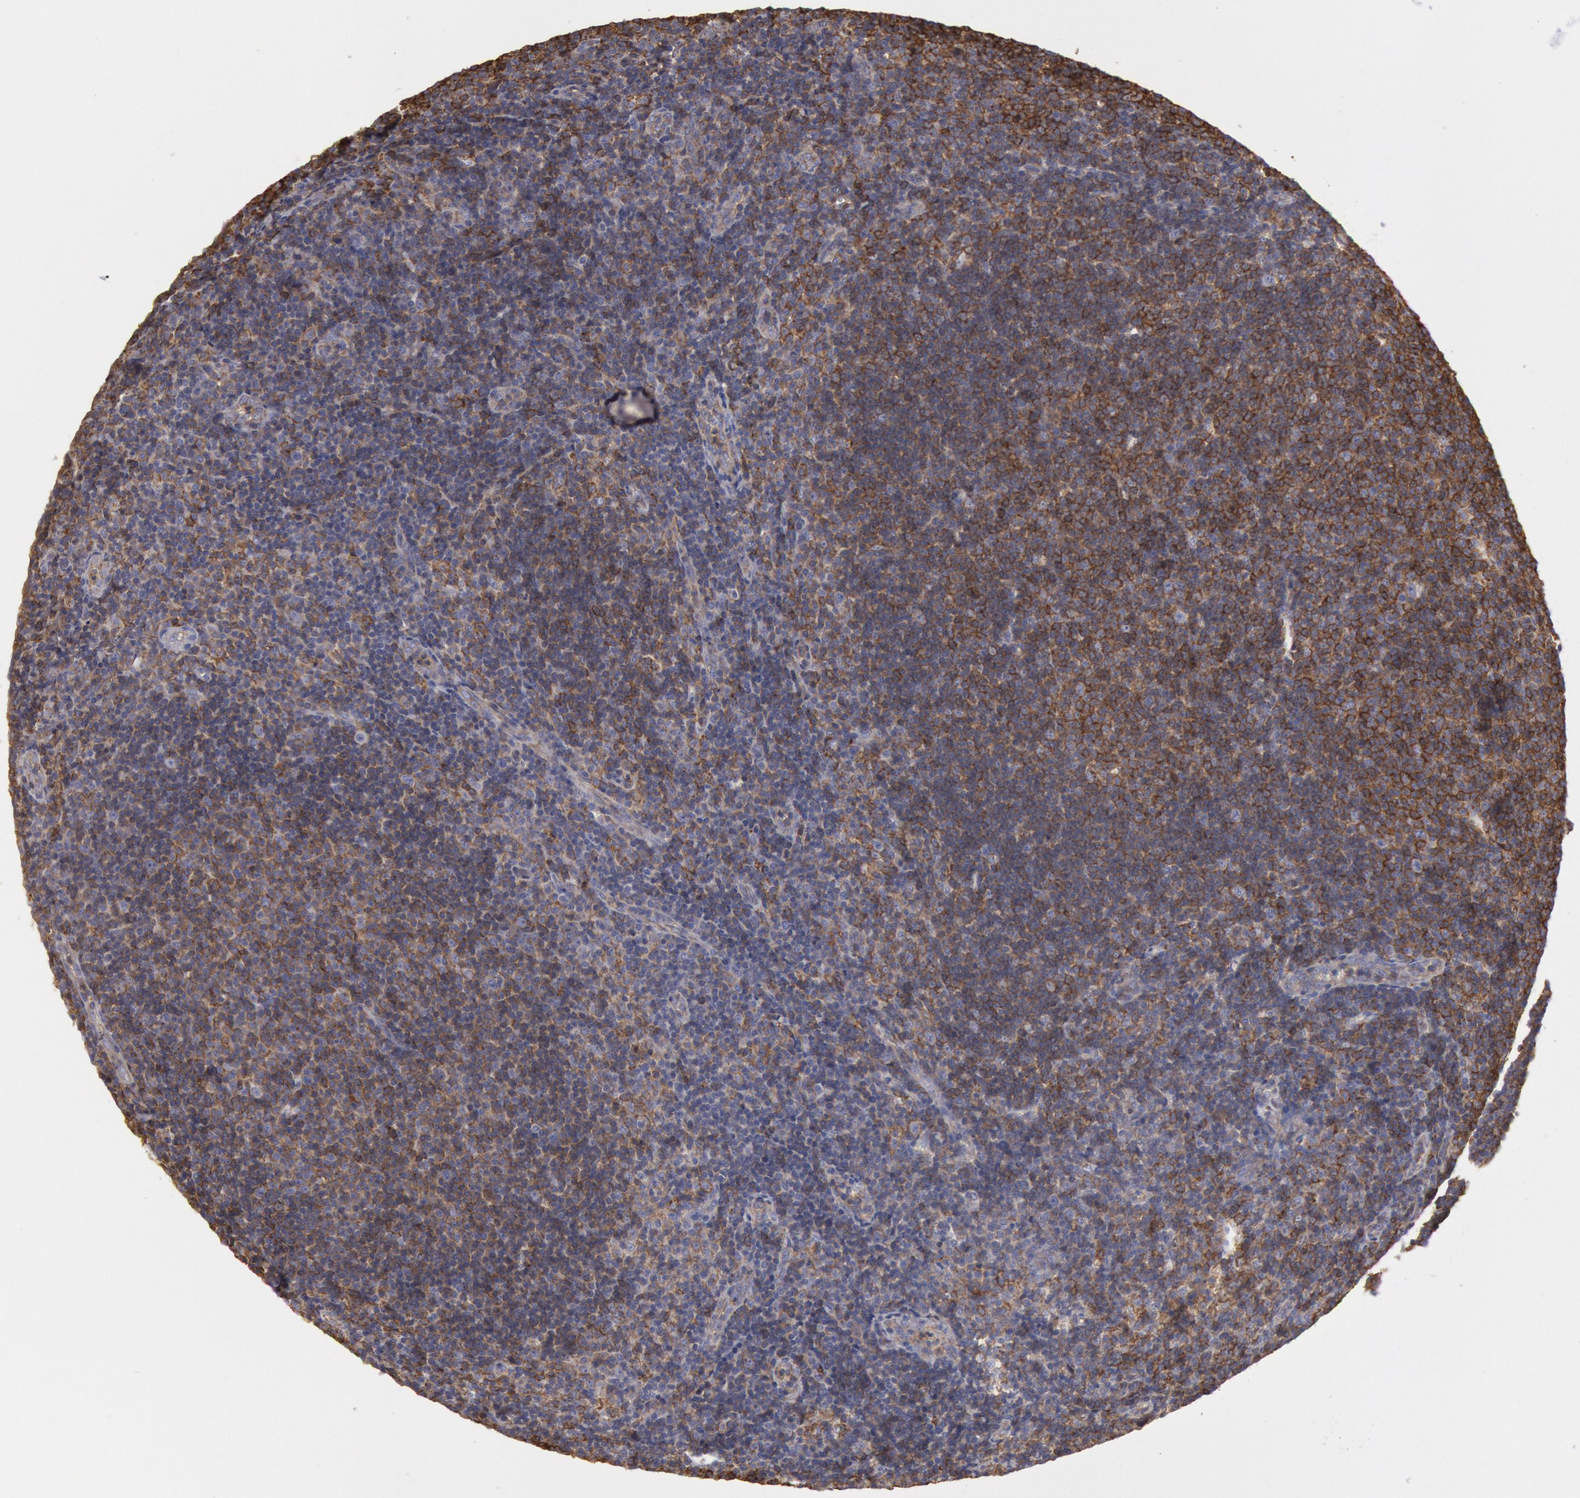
{"staining": {"intensity": "strong", "quantity": ">75%", "location": "cytoplasmic/membranous"}, "tissue": "lymphoma", "cell_type": "Tumor cells", "image_type": "cancer", "snomed": [{"axis": "morphology", "description": "Malignant lymphoma, non-Hodgkin's type, Low grade"}, {"axis": "topography", "description": "Lymph node"}], "caption": "Protein staining reveals strong cytoplasmic/membranous expression in about >75% of tumor cells in malignant lymphoma, non-Hodgkin's type (low-grade).", "gene": "SNAP23", "patient": {"sex": "male", "age": 49}}